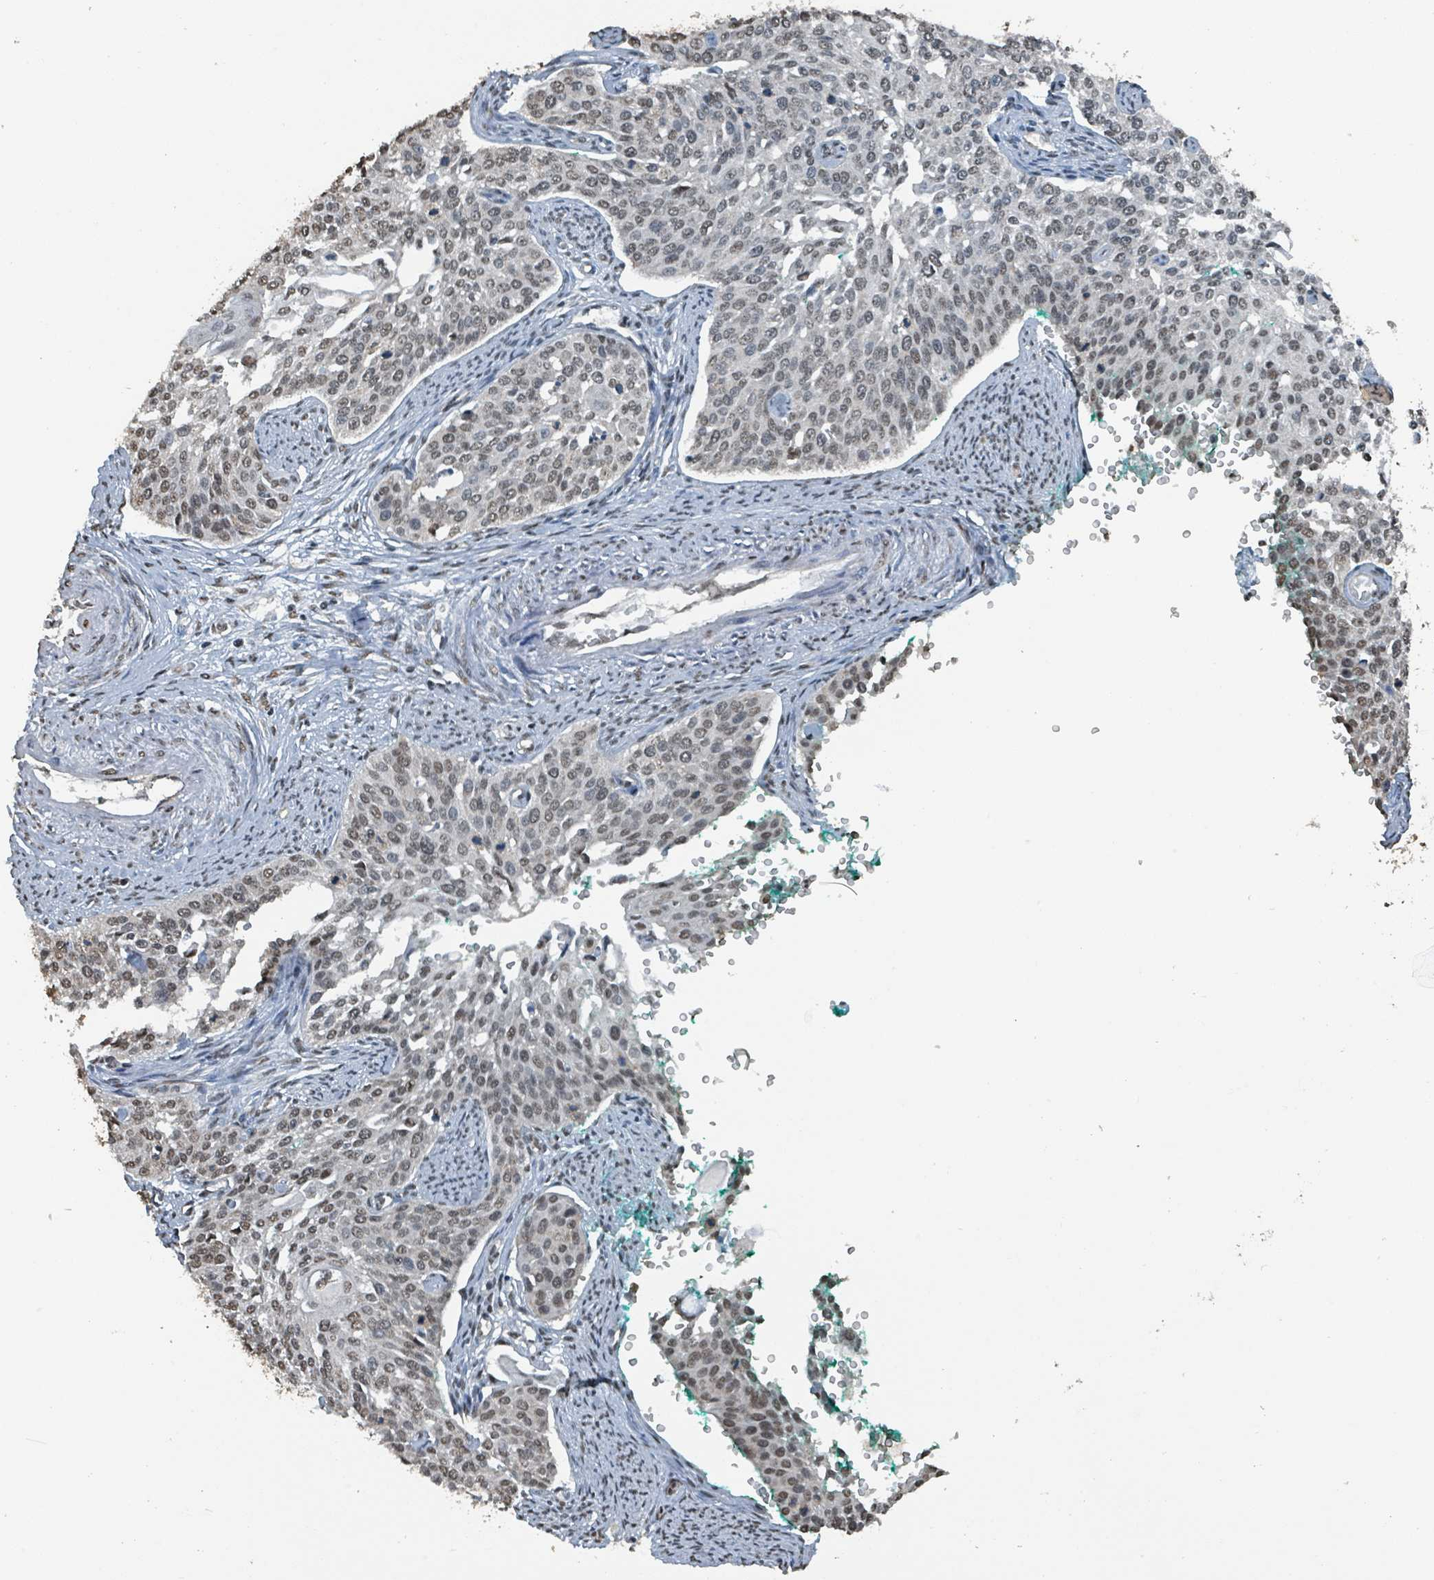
{"staining": {"intensity": "moderate", "quantity": ">75%", "location": "nuclear"}, "tissue": "cervical cancer", "cell_type": "Tumor cells", "image_type": "cancer", "snomed": [{"axis": "morphology", "description": "Squamous cell carcinoma, NOS"}, {"axis": "topography", "description": "Cervix"}], "caption": "Human squamous cell carcinoma (cervical) stained with a protein marker exhibits moderate staining in tumor cells.", "gene": "PHIP", "patient": {"sex": "female", "age": 44}}